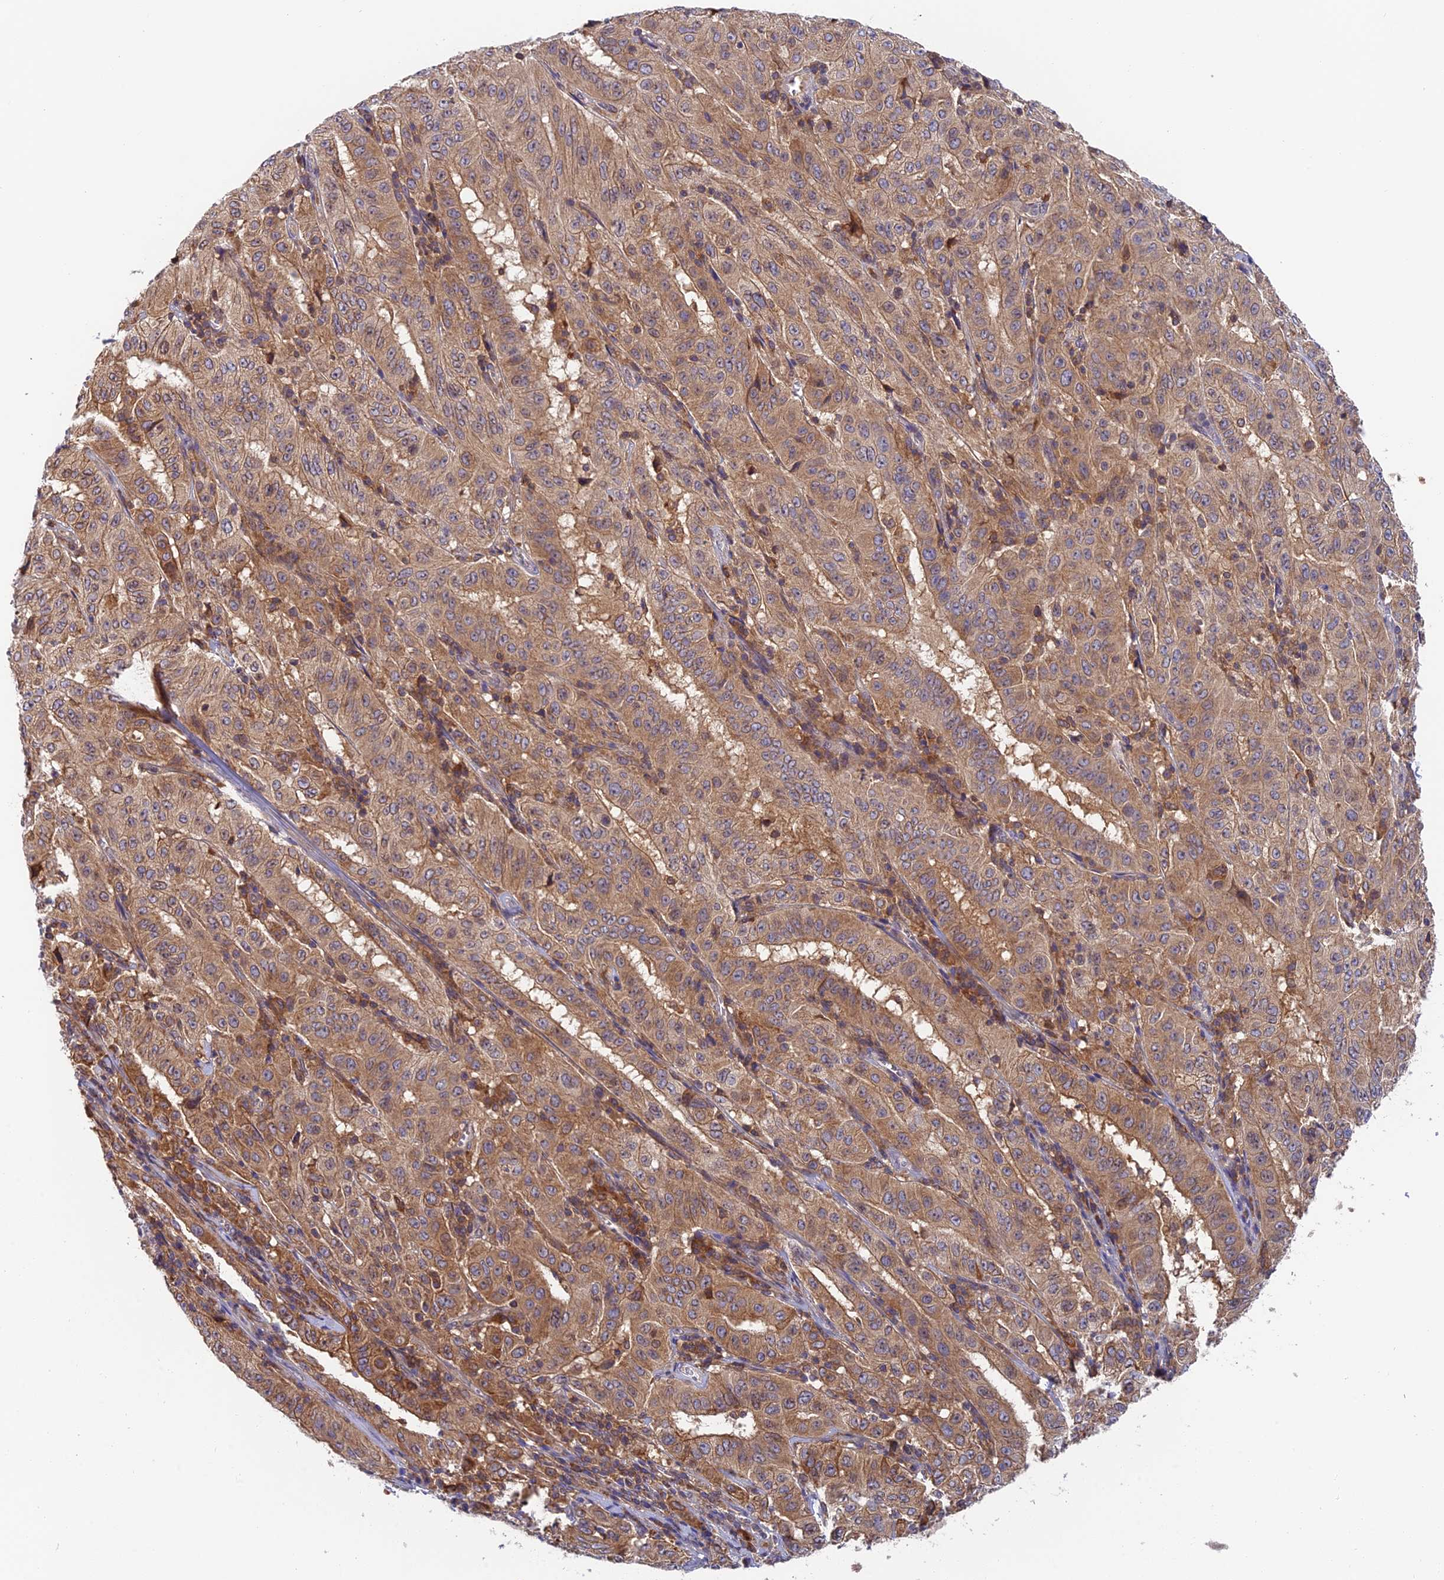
{"staining": {"intensity": "moderate", "quantity": "25%-75%", "location": "cytoplasmic/membranous"}, "tissue": "pancreatic cancer", "cell_type": "Tumor cells", "image_type": "cancer", "snomed": [{"axis": "morphology", "description": "Adenocarcinoma, NOS"}, {"axis": "topography", "description": "Pancreas"}], "caption": "IHC staining of pancreatic cancer, which exhibits medium levels of moderate cytoplasmic/membranous positivity in about 25%-75% of tumor cells indicating moderate cytoplasmic/membranous protein expression. The staining was performed using DAB (brown) for protein detection and nuclei were counterstained in hematoxylin (blue).", "gene": "IPO5", "patient": {"sex": "male", "age": 63}}